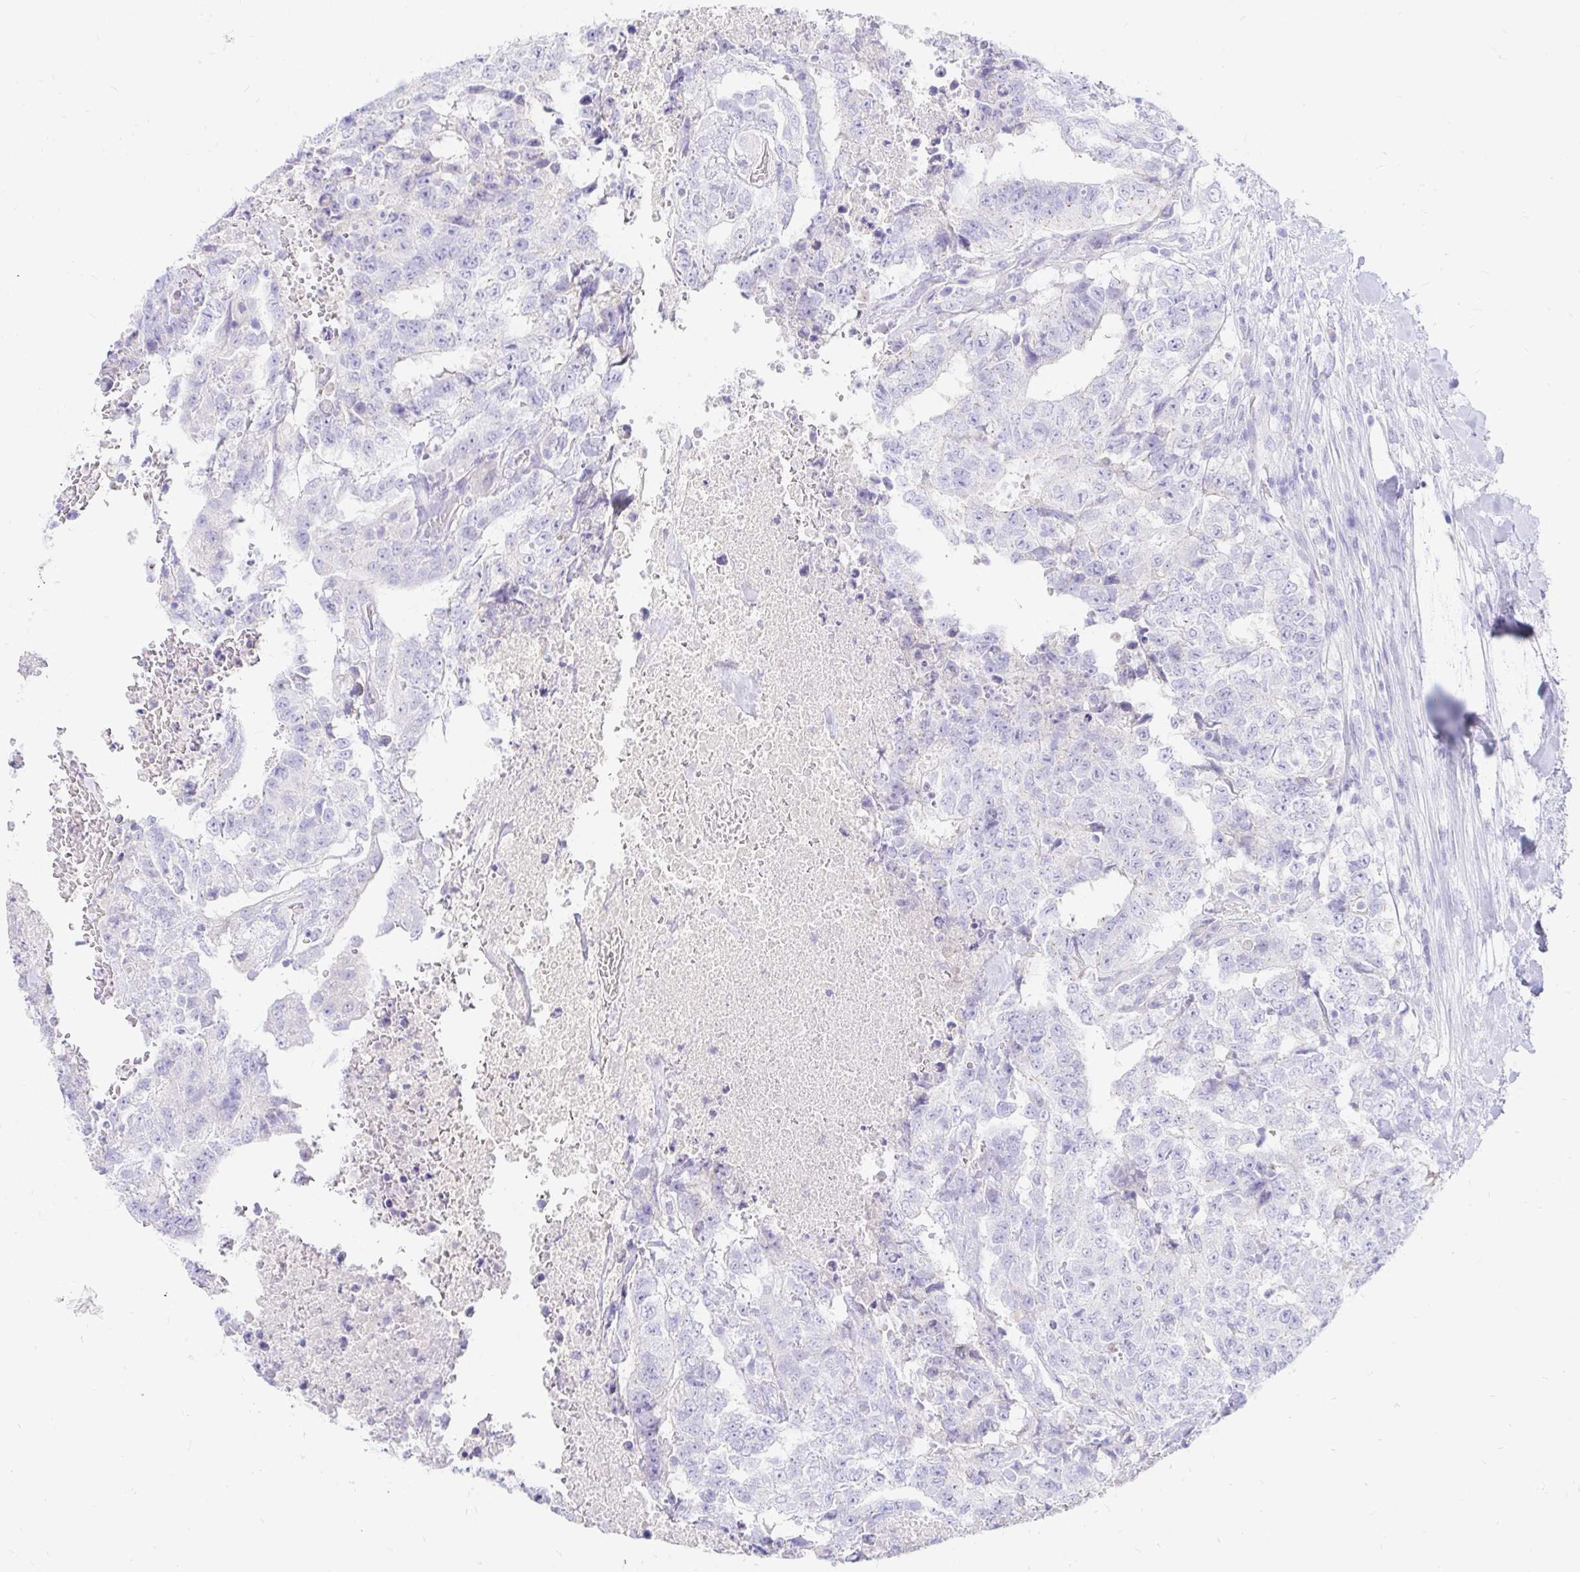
{"staining": {"intensity": "negative", "quantity": "none", "location": "none"}, "tissue": "testis cancer", "cell_type": "Tumor cells", "image_type": "cancer", "snomed": [{"axis": "morphology", "description": "Carcinoma, Embryonal, NOS"}, {"axis": "topography", "description": "Testis"}], "caption": "Tumor cells show no significant staining in testis embryonal carcinoma. (Stains: DAB immunohistochemistry (IHC) with hematoxylin counter stain, Microscopy: brightfield microscopy at high magnification).", "gene": "NR2E1", "patient": {"sex": "male", "age": 24}}